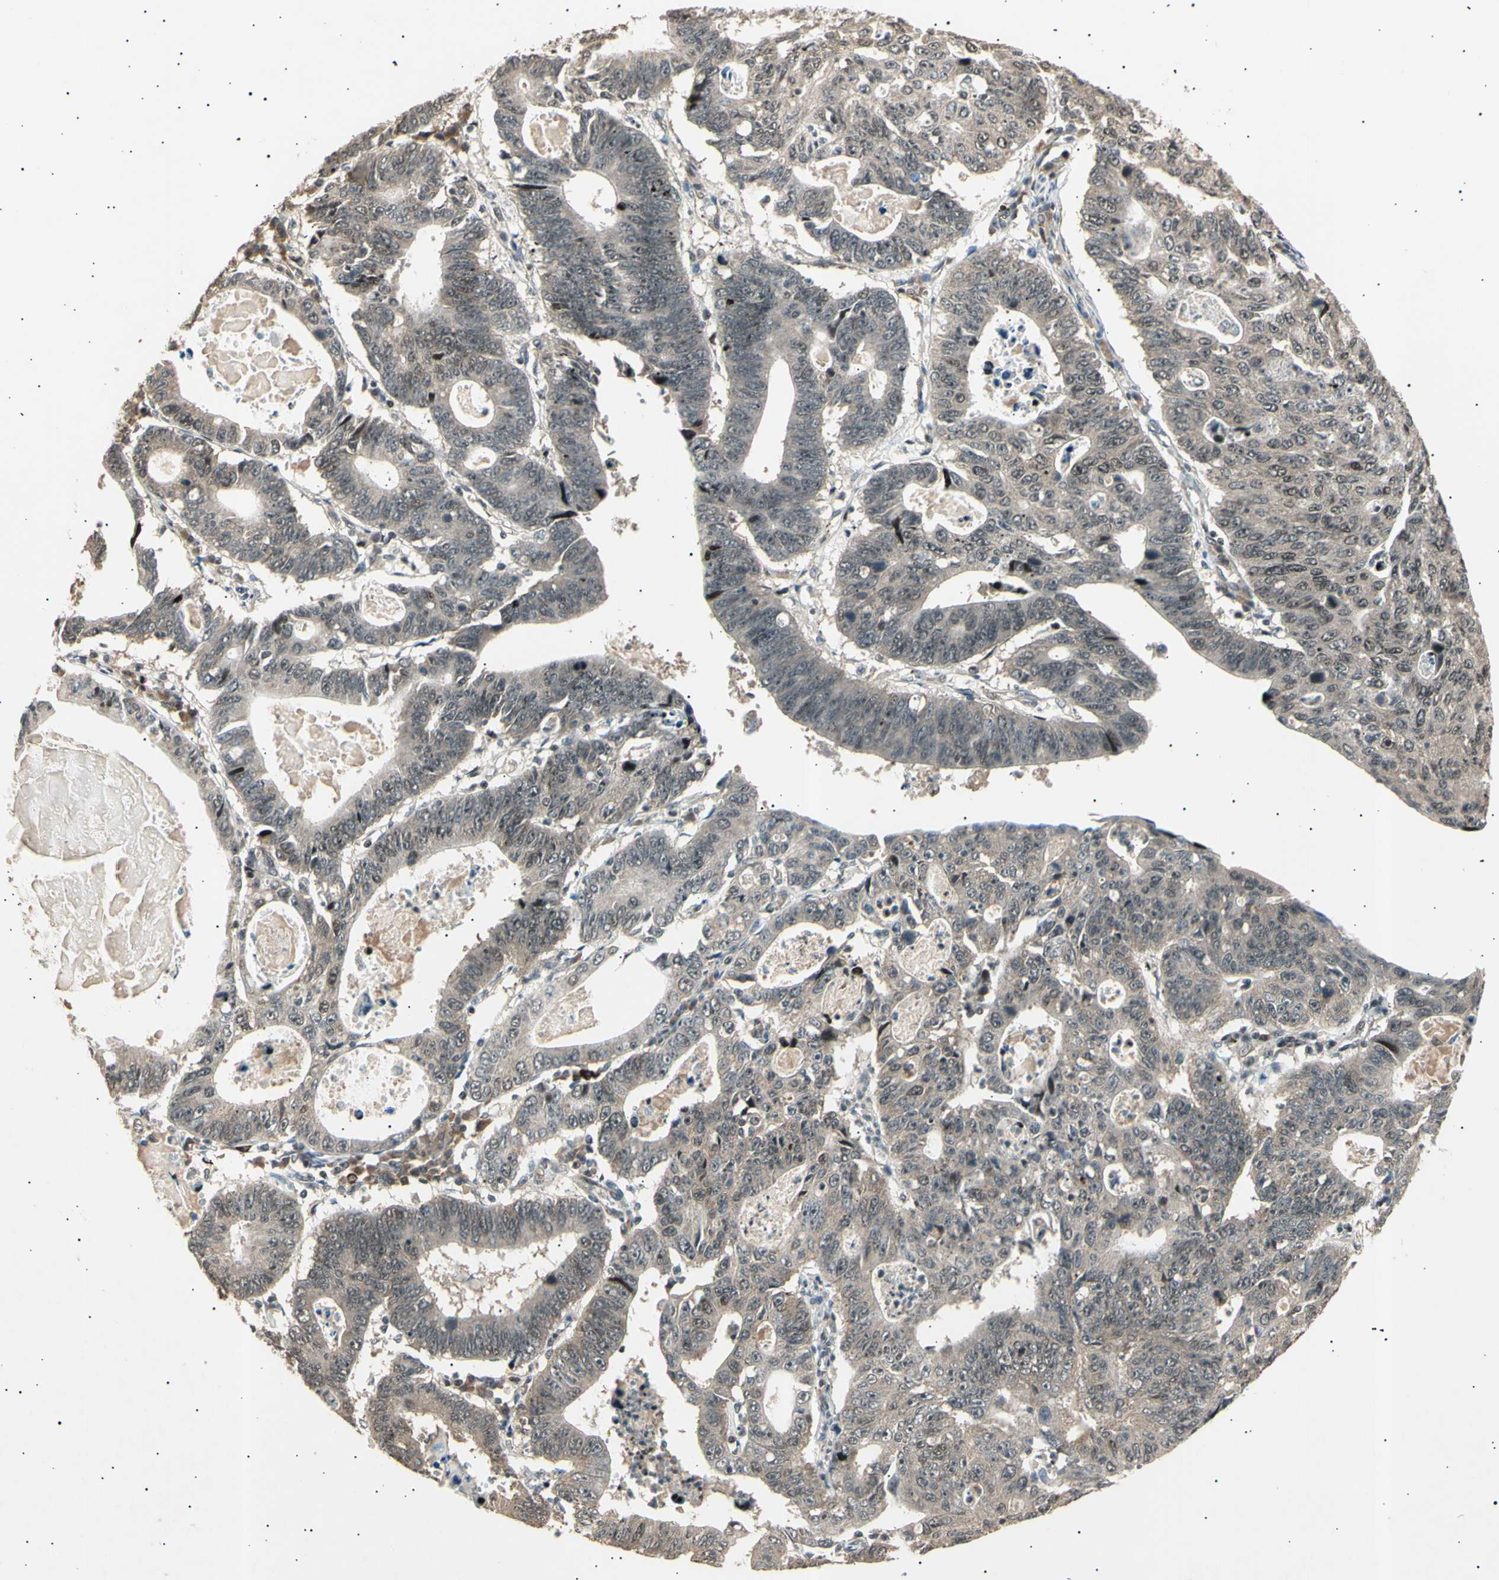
{"staining": {"intensity": "weak", "quantity": "25%-75%", "location": "cytoplasmic/membranous"}, "tissue": "stomach cancer", "cell_type": "Tumor cells", "image_type": "cancer", "snomed": [{"axis": "morphology", "description": "Adenocarcinoma, NOS"}, {"axis": "topography", "description": "Stomach"}], "caption": "A brown stain highlights weak cytoplasmic/membranous expression of a protein in stomach adenocarcinoma tumor cells.", "gene": "NUAK2", "patient": {"sex": "male", "age": 59}}